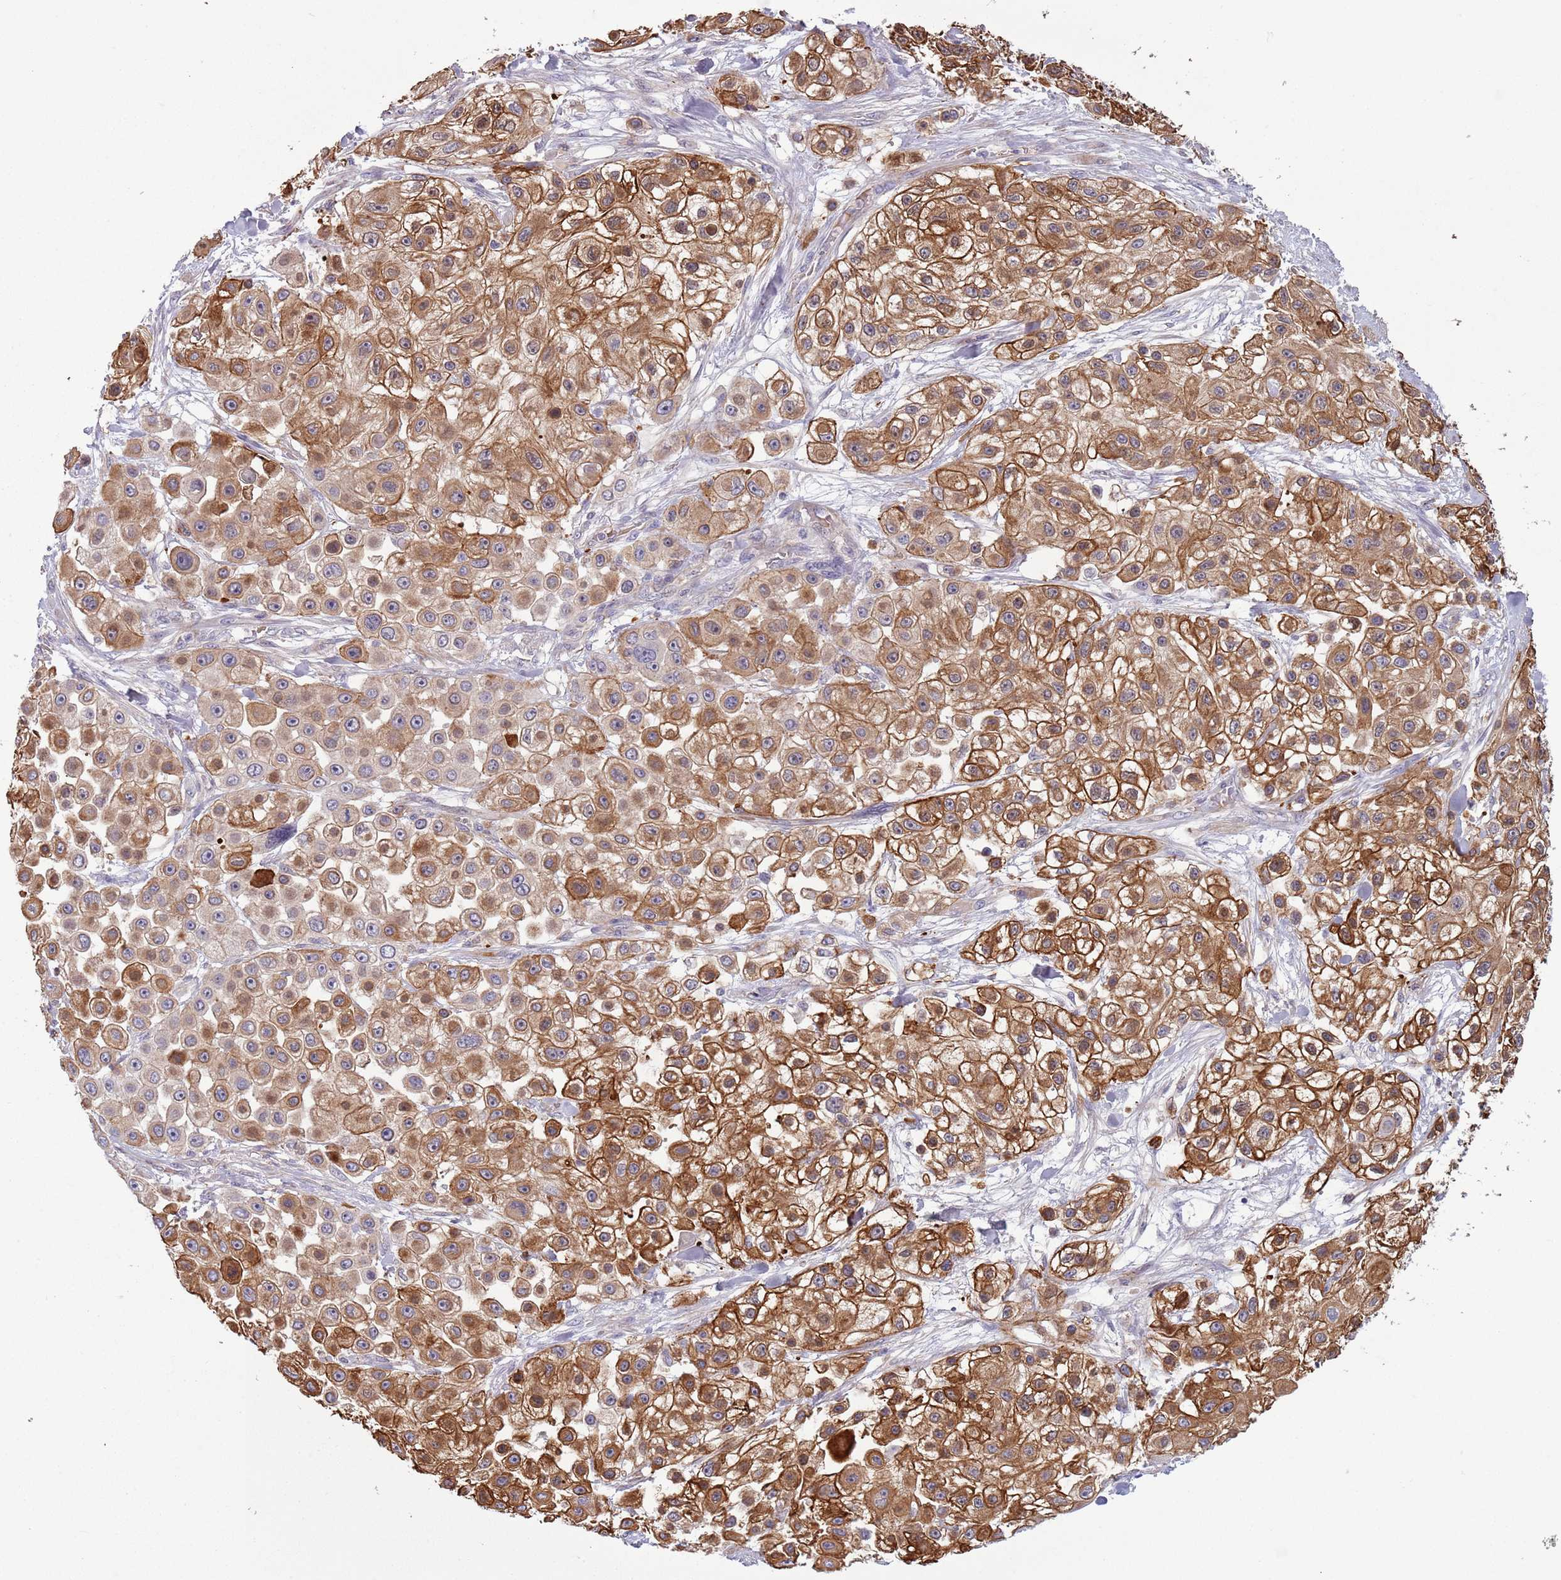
{"staining": {"intensity": "strong", "quantity": ">75%", "location": "cytoplasmic/membranous"}, "tissue": "skin cancer", "cell_type": "Tumor cells", "image_type": "cancer", "snomed": [{"axis": "morphology", "description": "Squamous cell carcinoma, NOS"}, {"axis": "topography", "description": "Skin"}], "caption": "This histopathology image exhibits skin cancer (squamous cell carcinoma) stained with IHC to label a protein in brown. The cytoplasmic/membranous of tumor cells show strong positivity for the protein. Nuclei are counter-stained blue.", "gene": "TINAGL1", "patient": {"sex": "male", "age": 67}}